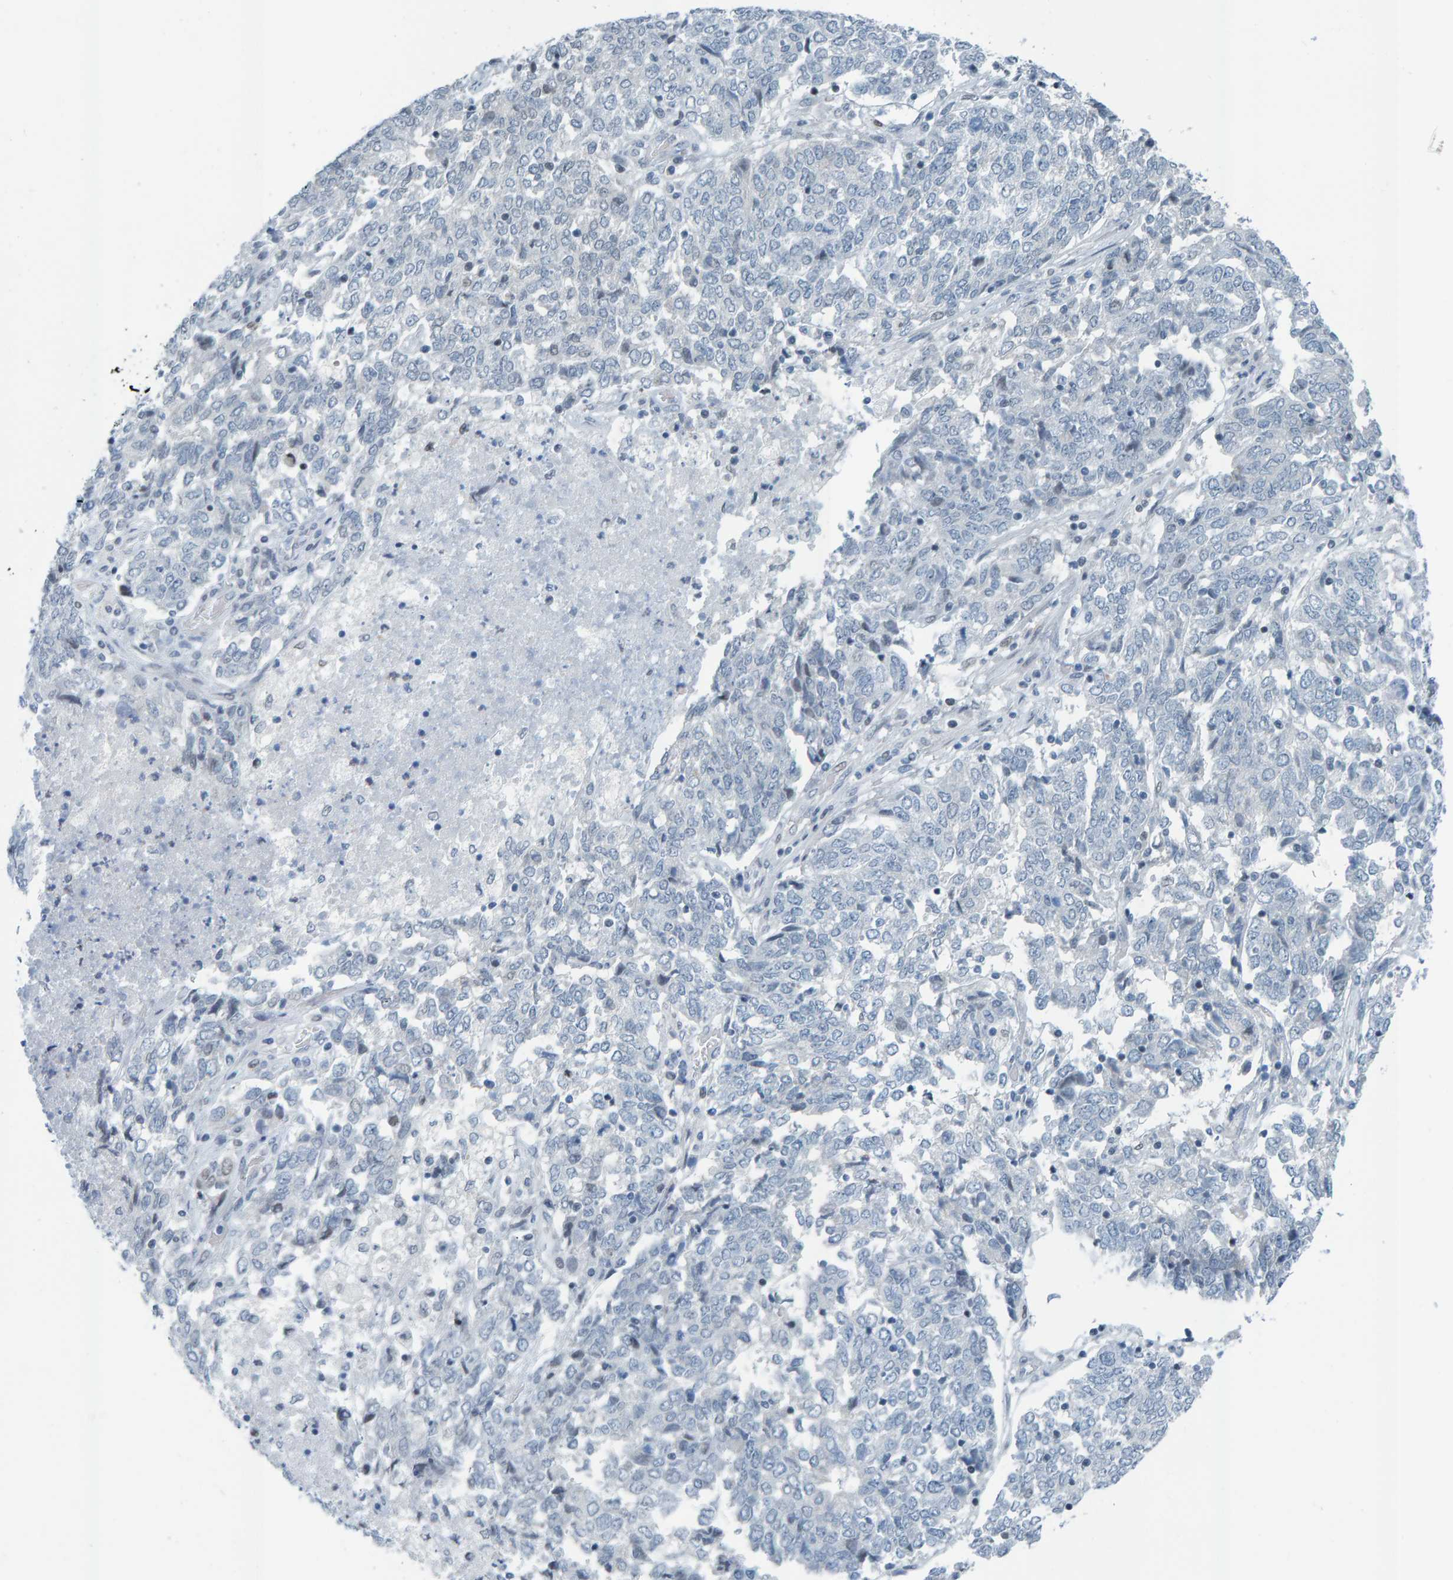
{"staining": {"intensity": "negative", "quantity": "none", "location": "none"}, "tissue": "endometrial cancer", "cell_type": "Tumor cells", "image_type": "cancer", "snomed": [{"axis": "morphology", "description": "Adenocarcinoma, NOS"}, {"axis": "topography", "description": "Endometrium"}], "caption": "Immunohistochemical staining of human adenocarcinoma (endometrial) exhibits no significant expression in tumor cells. The staining was performed using DAB to visualize the protein expression in brown, while the nuclei were stained in blue with hematoxylin (Magnification: 20x).", "gene": "CNP", "patient": {"sex": "female", "age": 80}}